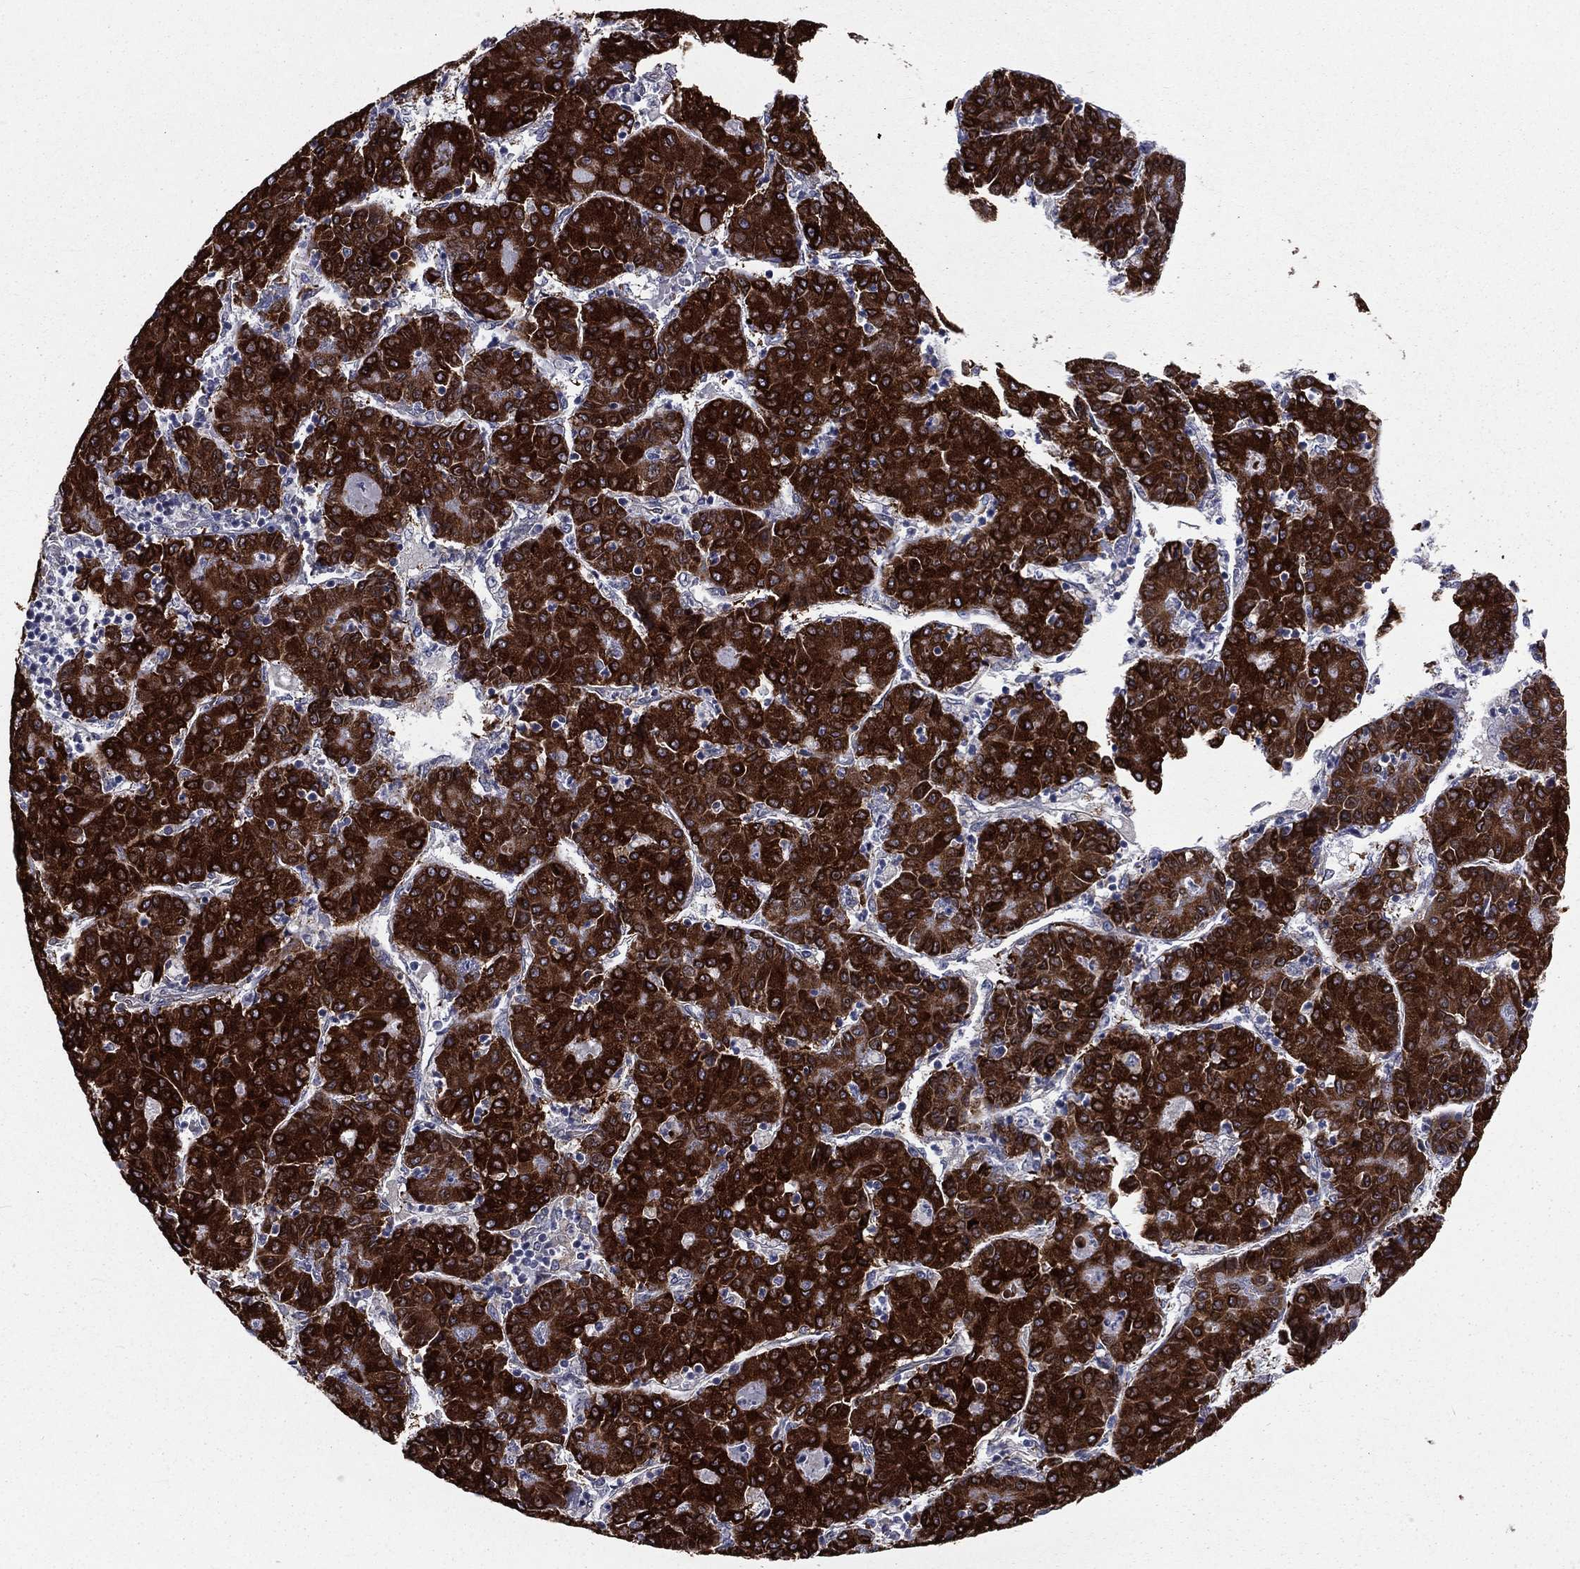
{"staining": {"intensity": "strong", "quantity": ">75%", "location": "cytoplasmic/membranous"}, "tissue": "liver cancer", "cell_type": "Tumor cells", "image_type": "cancer", "snomed": [{"axis": "morphology", "description": "Carcinoma, Hepatocellular, NOS"}, {"axis": "topography", "description": "Liver"}], "caption": "Liver hepatocellular carcinoma stained for a protein (brown) demonstrates strong cytoplasmic/membranous positive staining in about >75% of tumor cells.", "gene": "PGRMC1", "patient": {"sex": "male", "age": 65}}